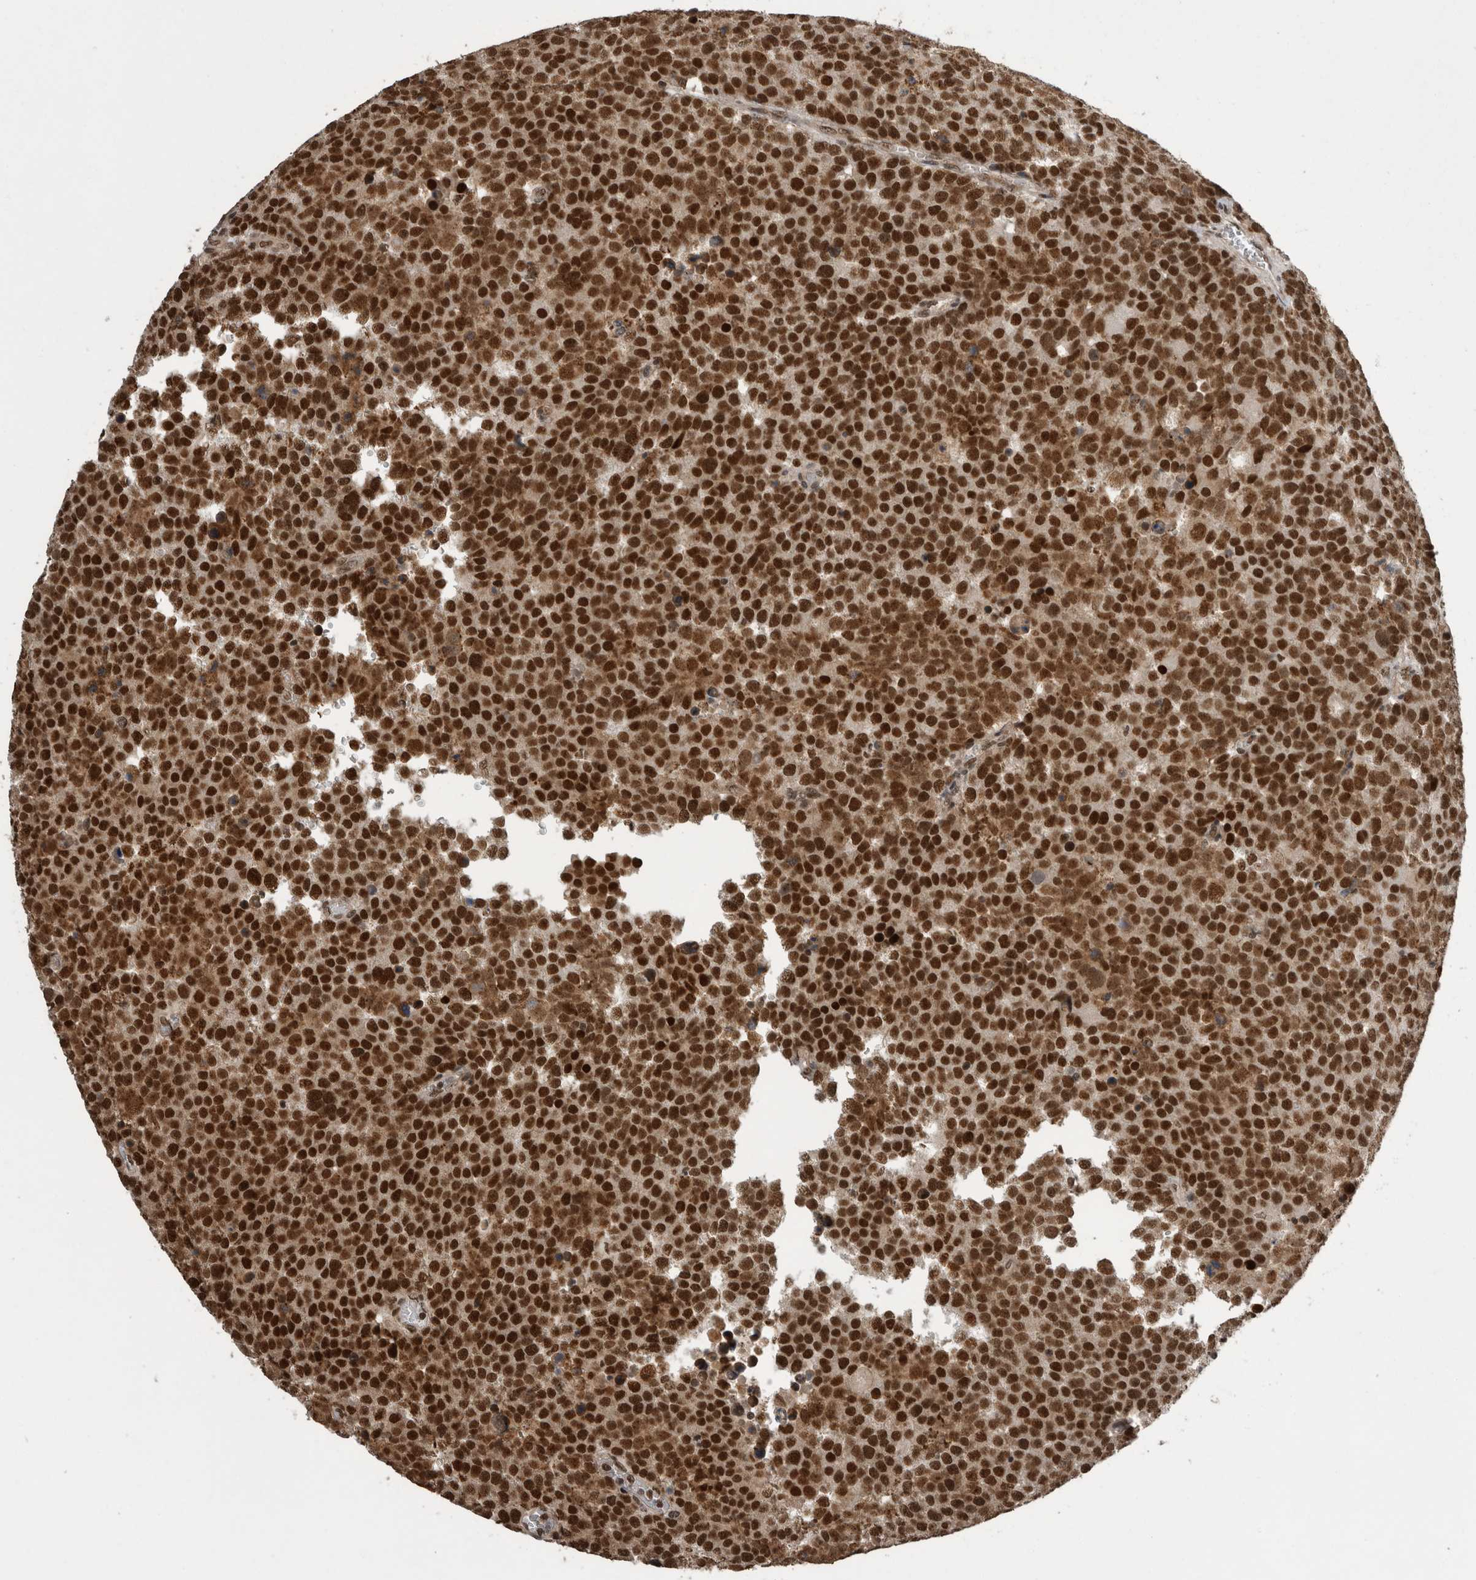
{"staining": {"intensity": "strong", "quantity": ">75%", "location": "nuclear"}, "tissue": "testis cancer", "cell_type": "Tumor cells", "image_type": "cancer", "snomed": [{"axis": "morphology", "description": "Seminoma, NOS"}, {"axis": "topography", "description": "Testis"}], "caption": "Human testis cancer (seminoma) stained for a protein (brown) displays strong nuclear positive positivity in about >75% of tumor cells.", "gene": "CPSF2", "patient": {"sex": "male", "age": 71}}